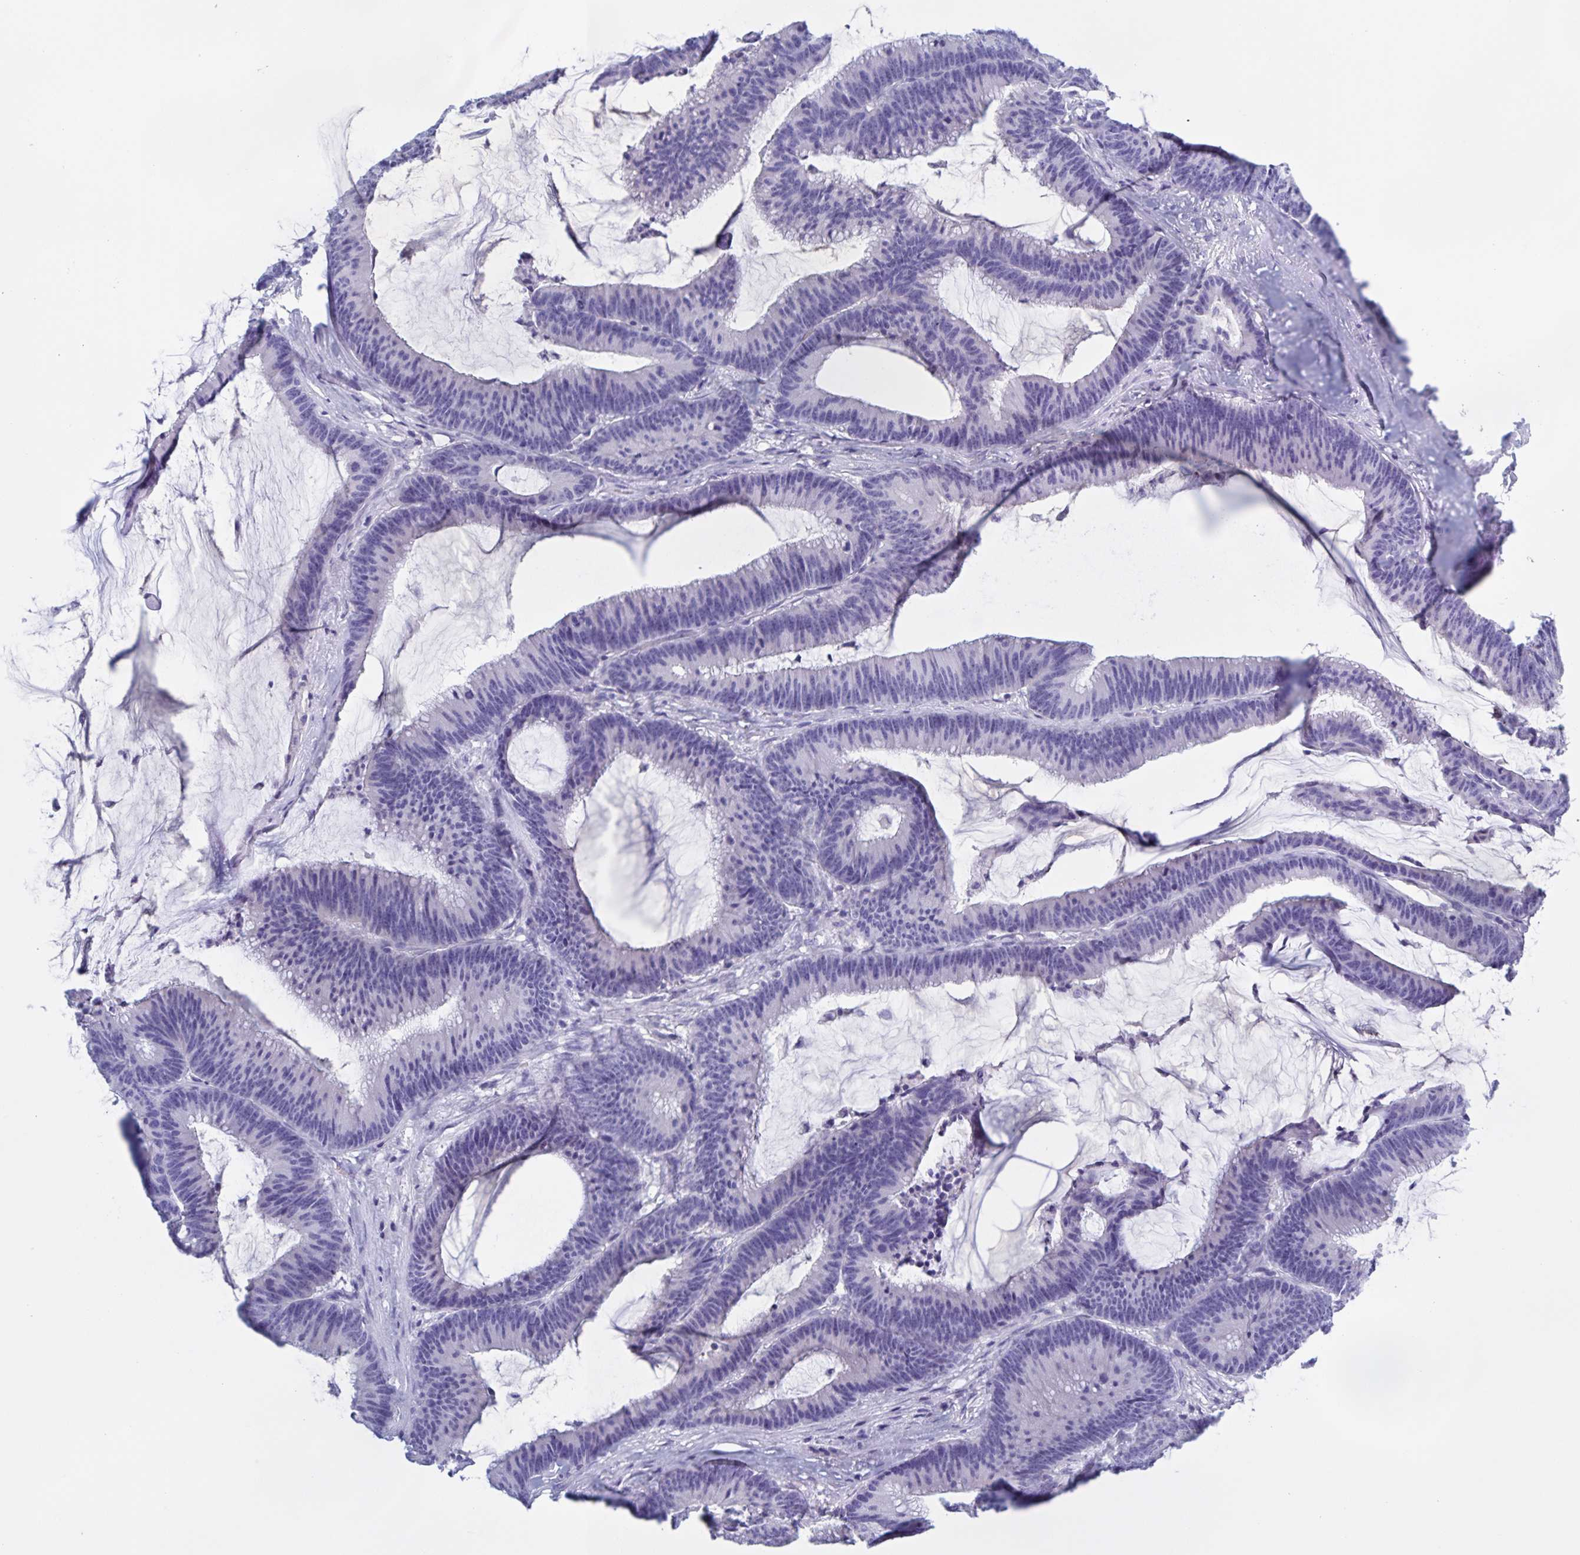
{"staining": {"intensity": "negative", "quantity": "none", "location": "none"}, "tissue": "colorectal cancer", "cell_type": "Tumor cells", "image_type": "cancer", "snomed": [{"axis": "morphology", "description": "Adenocarcinoma, NOS"}, {"axis": "topography", "description": "Colon"}], "caption": "This is an IHC image of human colorectal cancer. There is no expression in tumor cells.", "gene": "CATSPER4", "patient": {"sex": "female", "age": 78}}